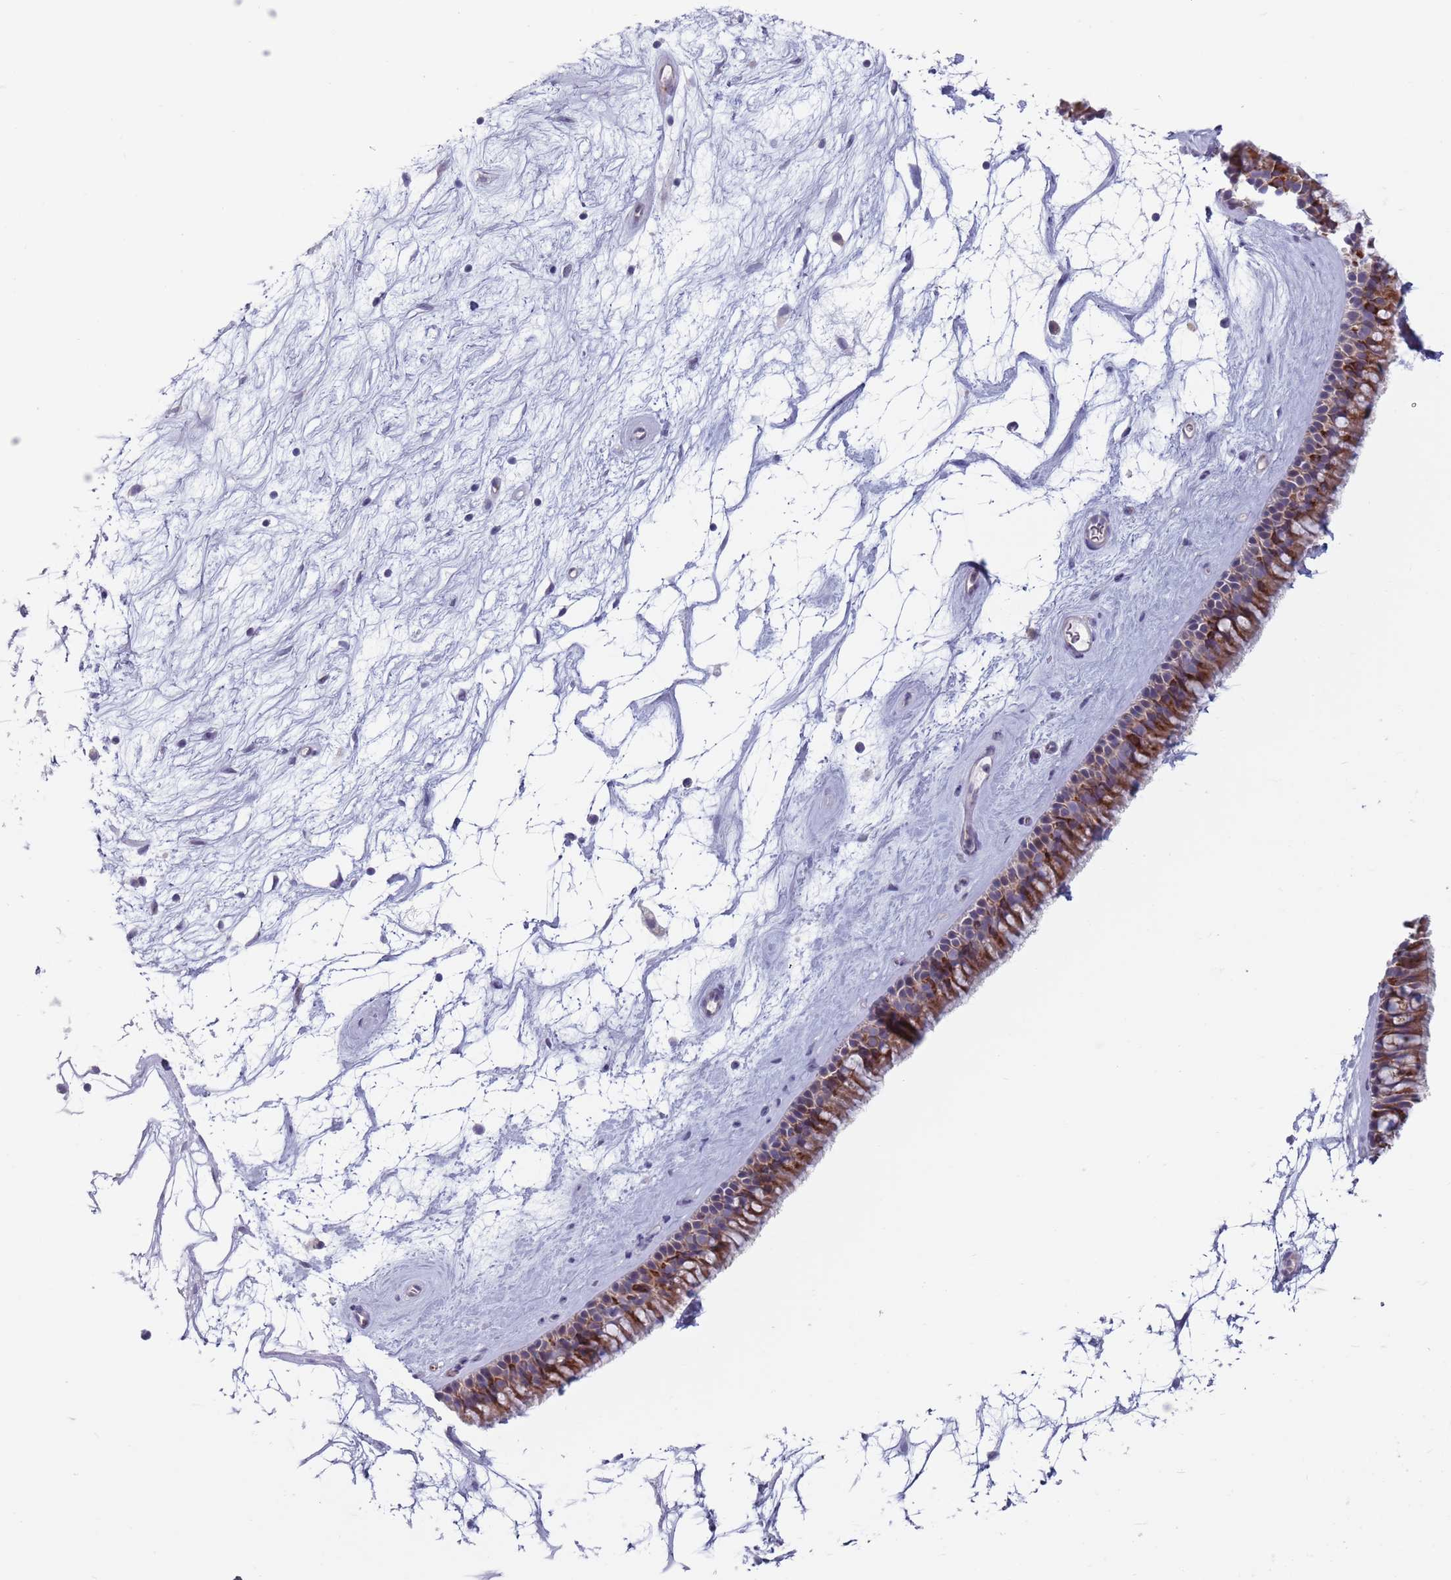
{"staining": {"intensity": "moderate", "quantity": "25%-75%", "location": "cytoplasmic/membranous"}, "tissue": "nasopharynx", "cell_type": "Respiratory epithelial cells", "image_type": "normal", "snomed": [{"axis": "morphology", "description": "Normal tissue, NOS"}, {"axis": "topography", "description": "Nasopharynx"}], "caption": "Benign nasopharynx demonstrates moderate cytoplasmic/membranous staining in approximately 25%-75% of respiratory epithelial cells.", "gene": "CLNS1A", "patient": {"sex": "male", "age": 64}}